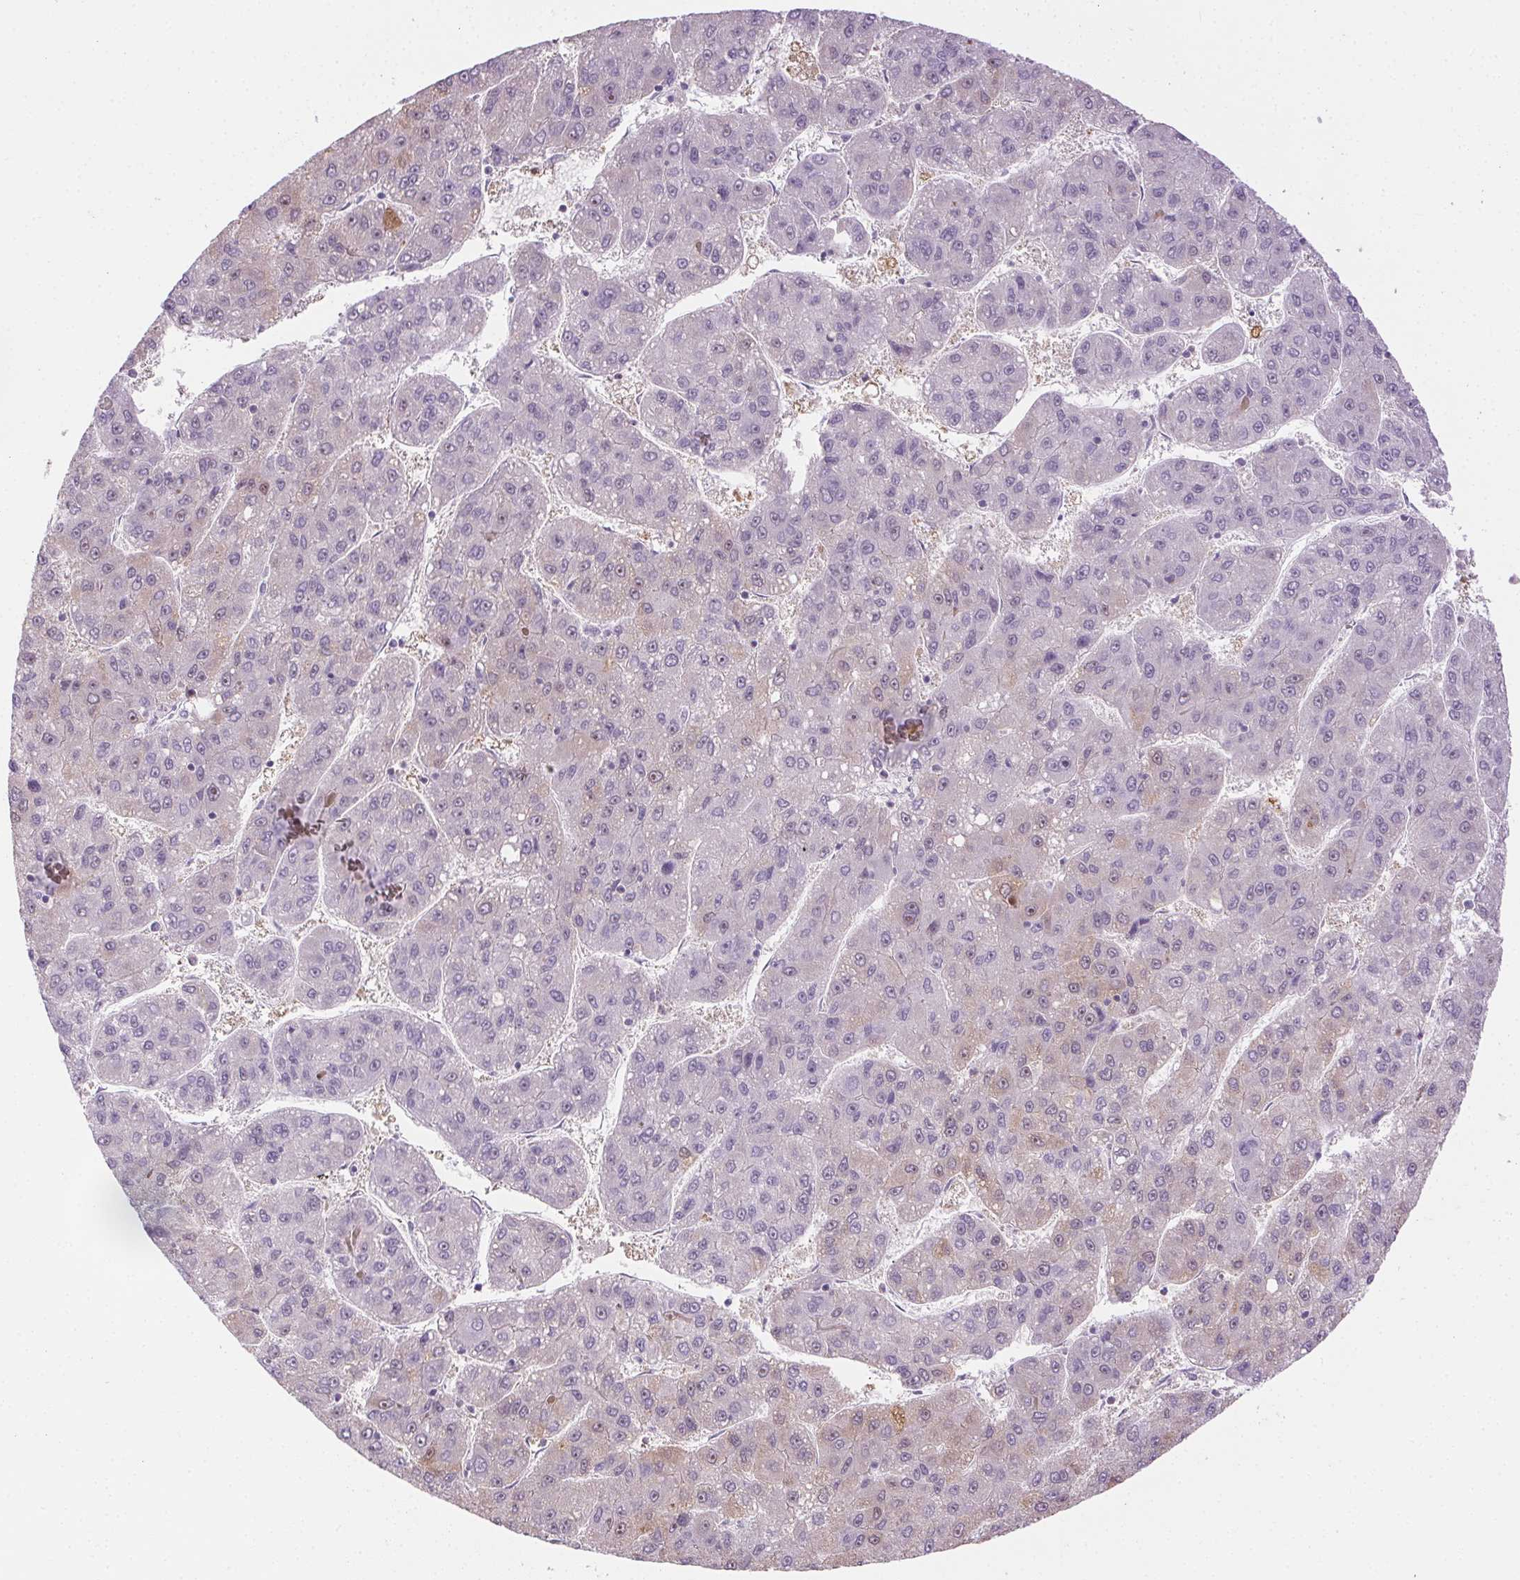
{"staining": {"intensity": "weak", "quantity": "<25%", "location": "cytoplasmic/membranous"}, "tissue": "liver cancer", "cell_type": "Tumor cells", "image_type": "cancer", "snomed": [{"axis": "morphology", "description": "Carcinoma, Hepatocellular, NOS"}, {"axis": "topography", "description": "Liver"}], "caption": "A photomicrograph of human hepatocellular carcinoma (liver) is negative for staining in tumor cells.", "gene": "TMEM45A", "patient": {"sex": "female", "age": 82}}